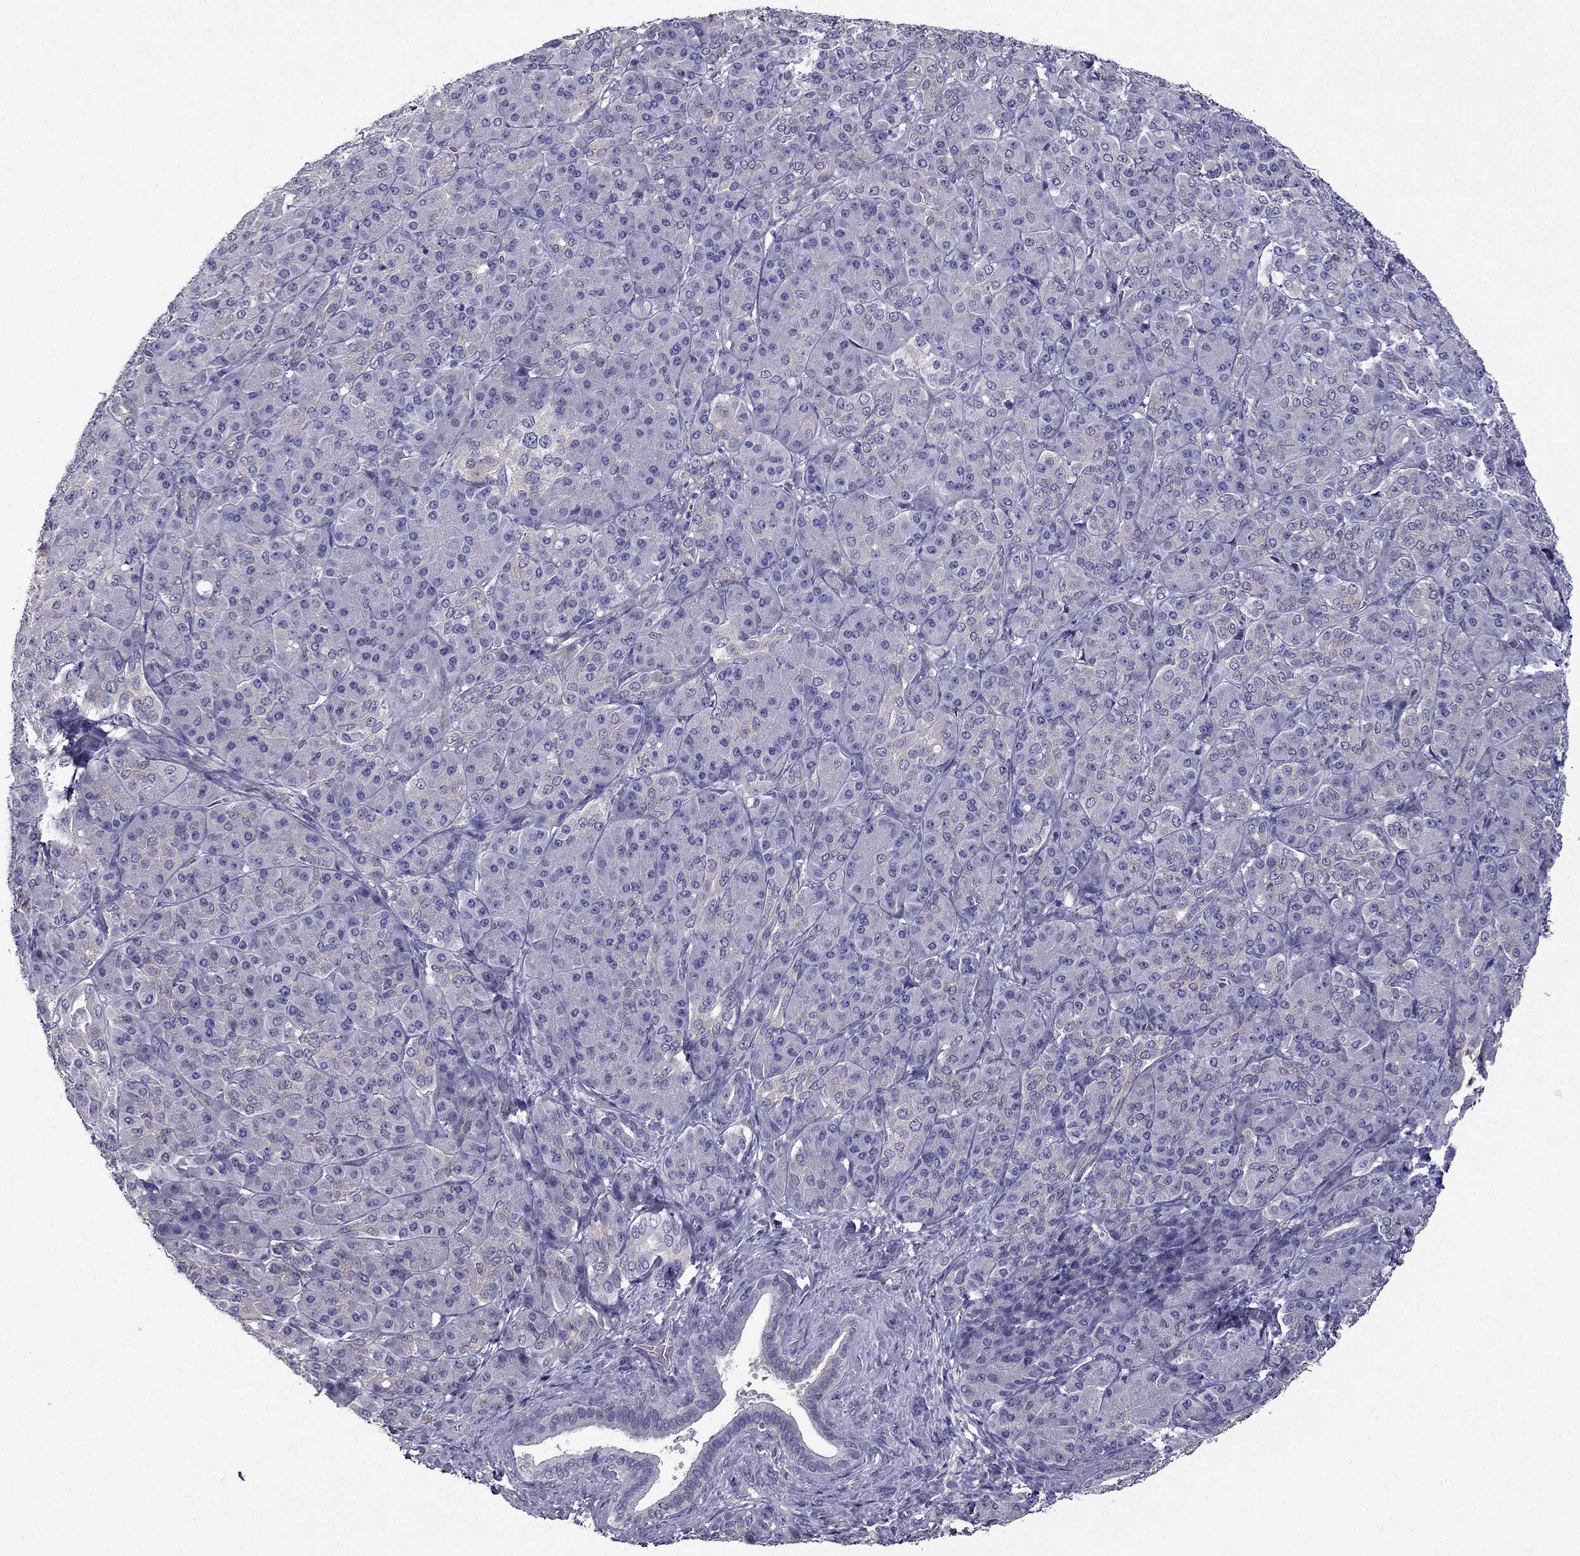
{"staining": {"intensity": "negative", "quantity": "none", "location": "none"}, "tissue": "pancreatic cancer", "cell_type": "Tumor cells", "image_type": "cancer", "snomed": [{"axis": "morphology", "description": "Normal tissue, NOS"}, {"axis": "morphology", "description": "Inflammation, NOS"}, {"axis": "morphology", "description": "Adenocarcinoma, NOS"}, {"axis": "topography", "description": "Pancreas"}], "caption": "Tumor cells show no significant protein staining in pancreatic cancer.", "gene": "SCNN1D", "patient": {"sex": "male", "age": 57}}